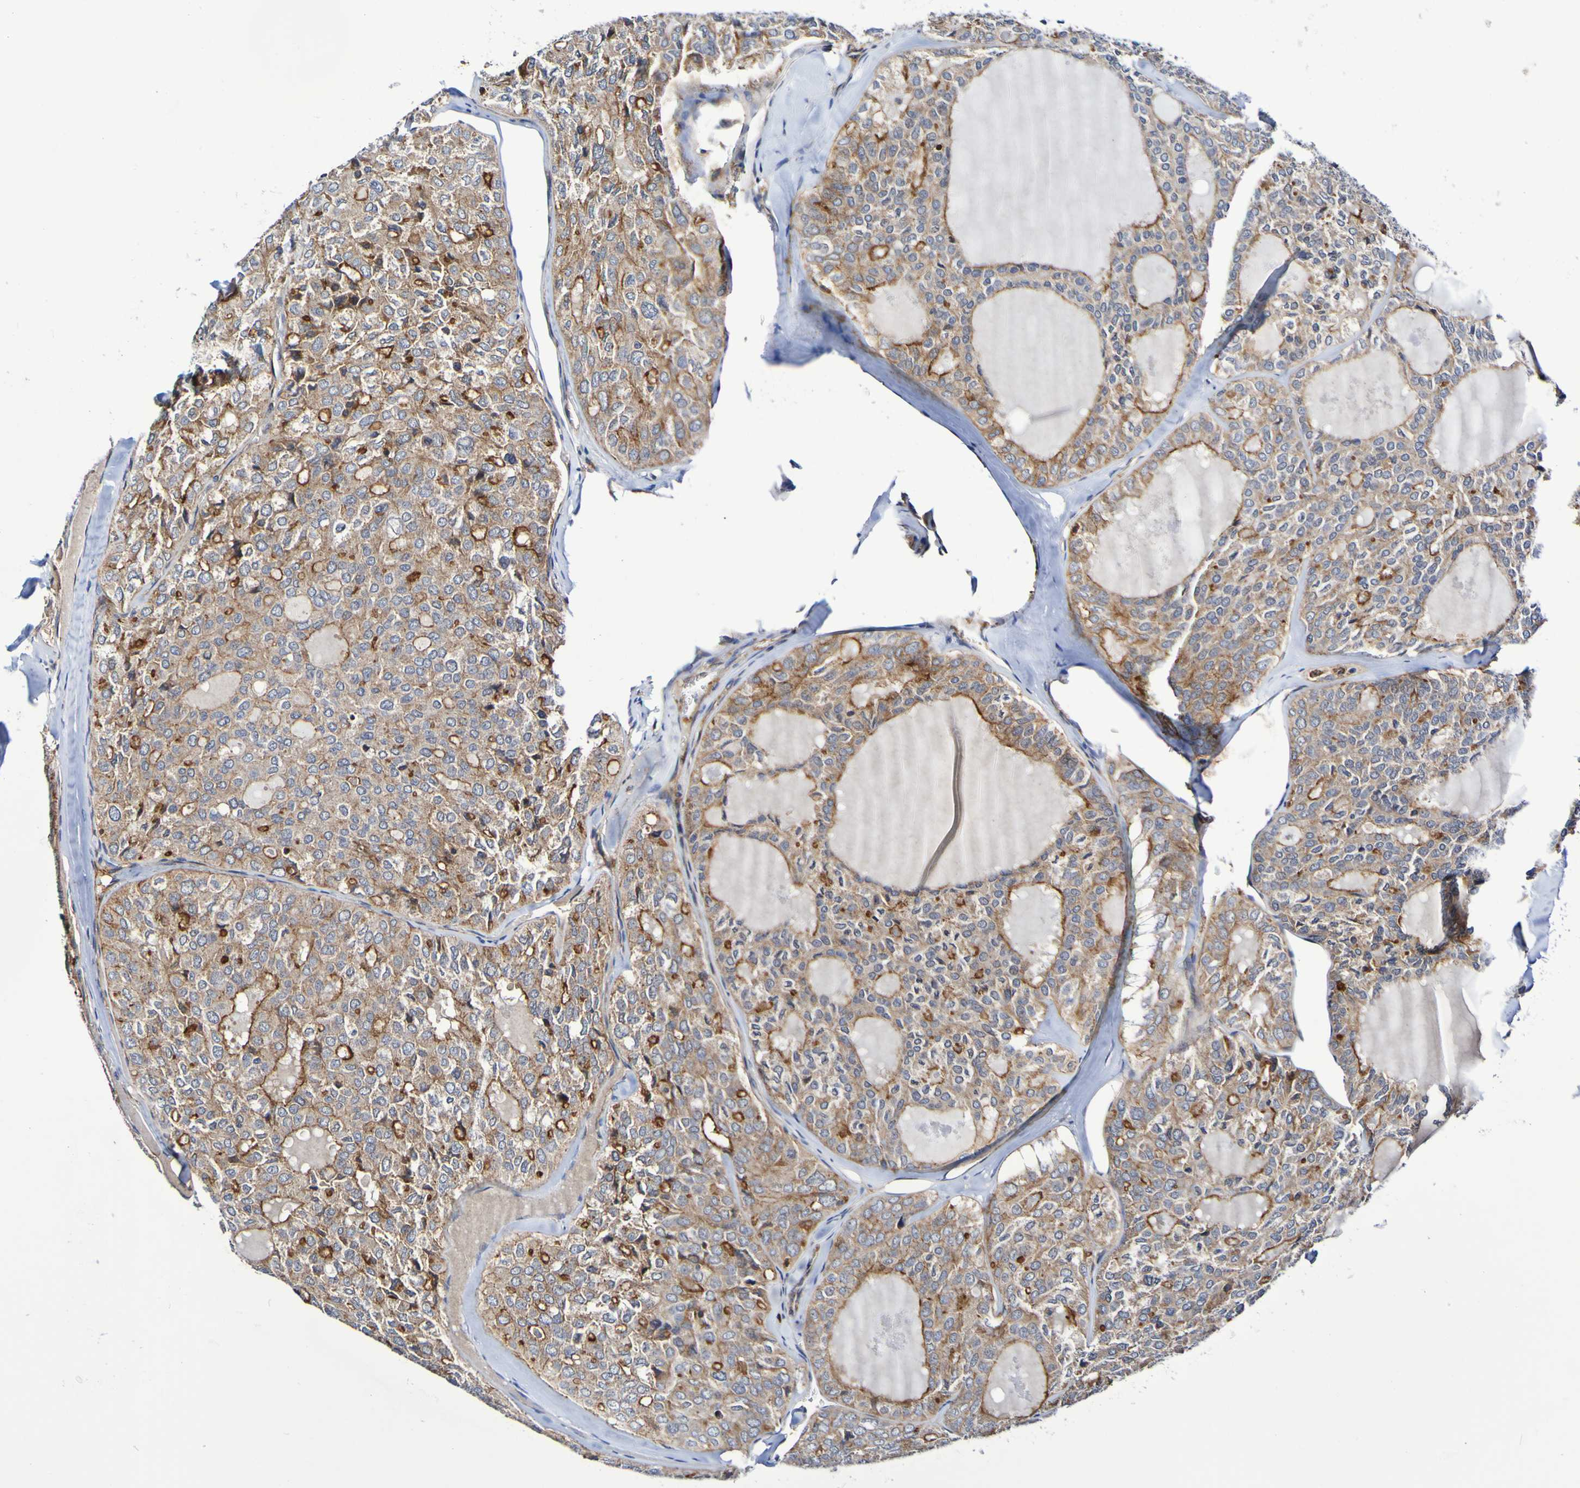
{"staining": {"intensity": "weak", "quantity": ">75%", "location": "cytoplasmic/membranous"}, "tissue": "thyroid cancer", "cell_type": "Tumor cells", "image_type": "cancer", "snomed": [{"axis": "morphology", "description": "Follicular adenoma carcinoma, NOS"}, {"axis": "topography", "description": "Thyroid gland"}], "caption": "Thyroid cancer (follicular adenoma carcinoma) was stained to show a protein in brown. There is low levels of weak cytoplasmic/membranous positivity in approximately >75% of tumor cells.", "gene": "GJB1", "patient": {"sex": "male", "age": 75}}